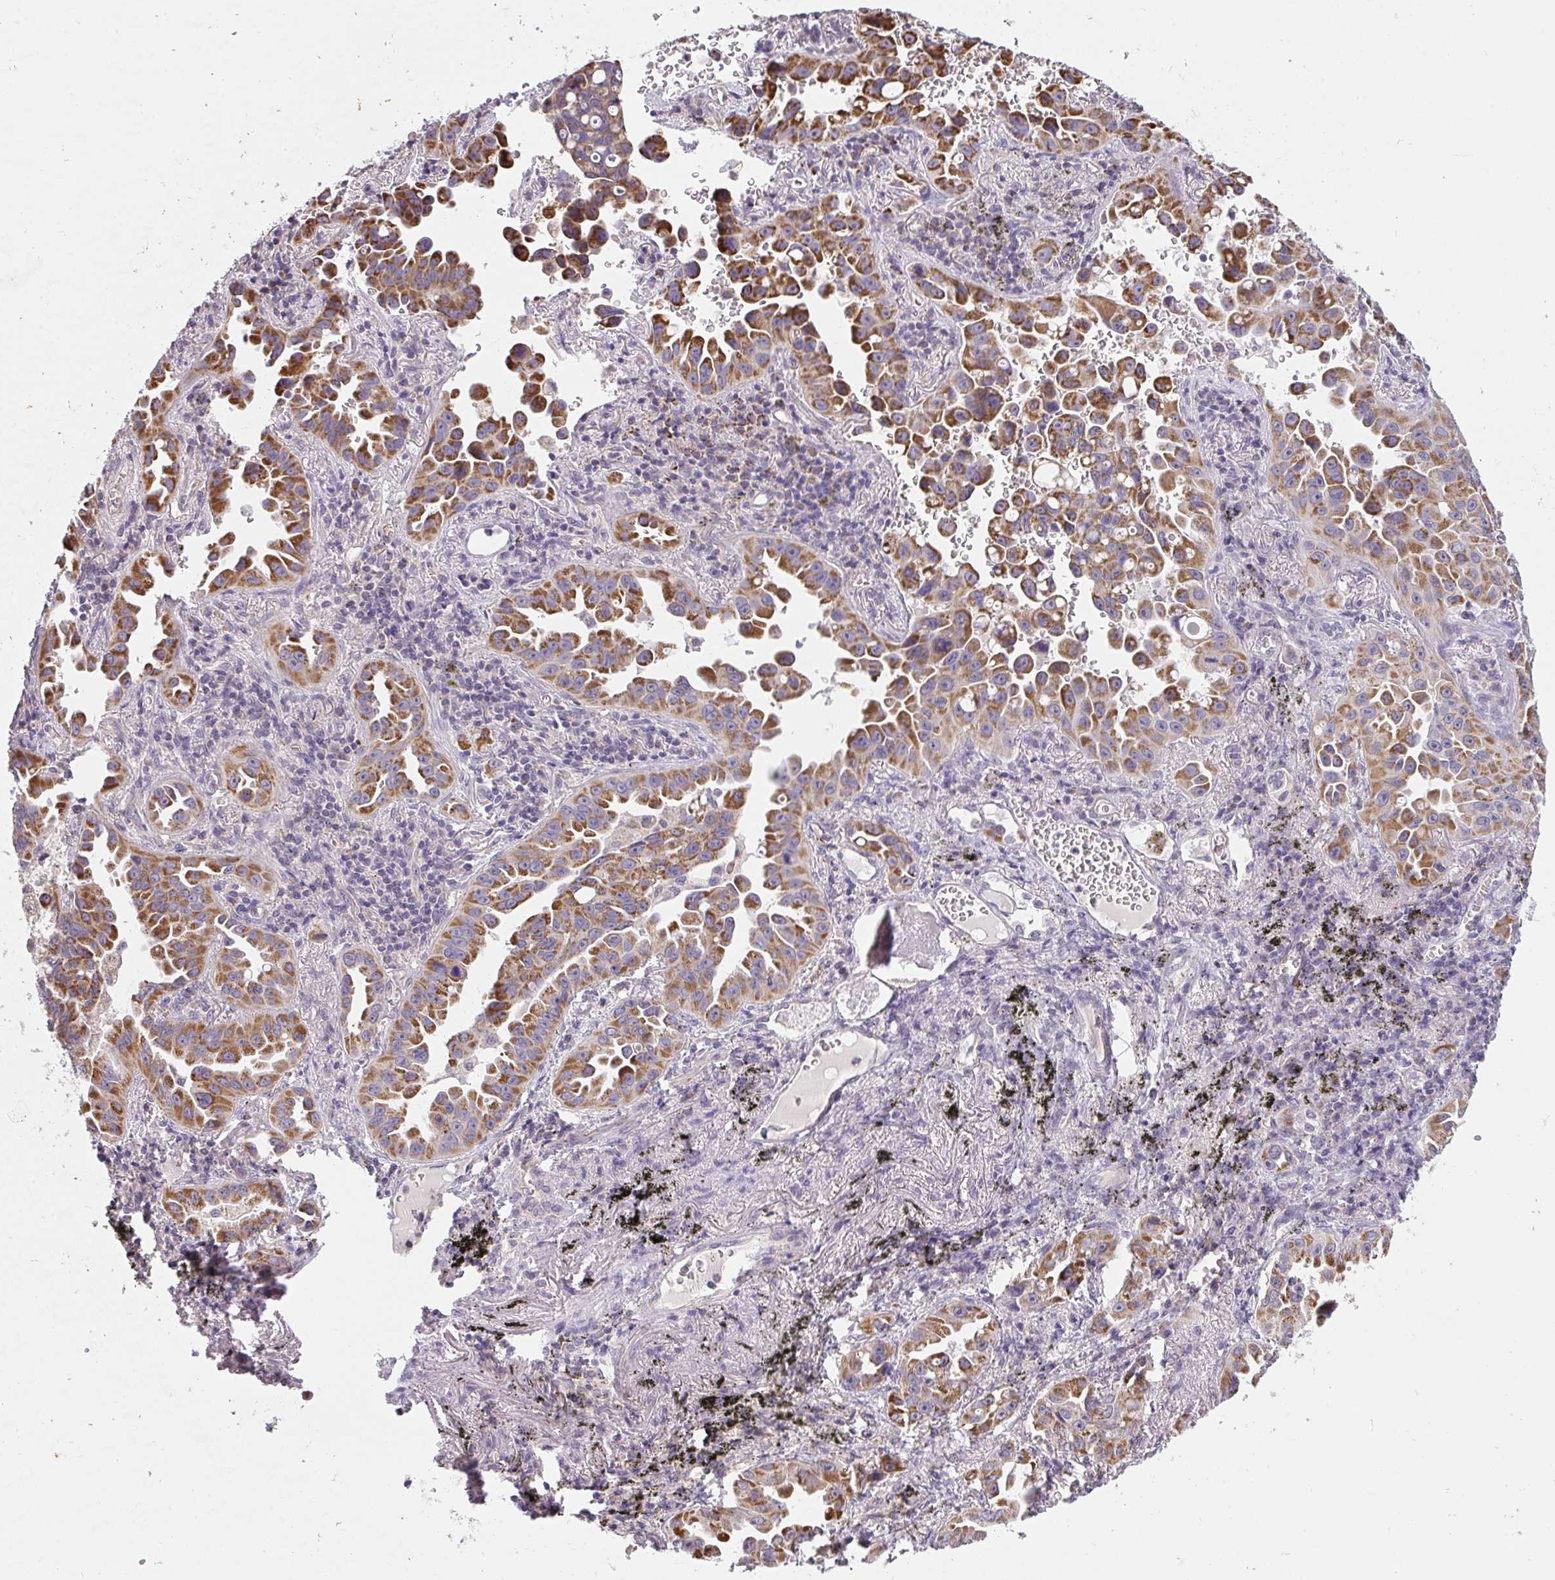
{"staining": {"intensity": "strong", "quantity": ">75%", "location": "cytoplasmic/membranous"}, "tissue": "lung cancer", "cell_type": "Tumor cells", "image_type": "cancer", "snomed": [{"axis": "morphology", "description": "Adenocarcinoma, NOS"}, {"axis": "topography", "description": "Lung"}], "caption": "Immunohistochemical staining of human lung cancer (adenocarcinoma) reveals high levels of strong cytoplasmic/membranous protein staining in about >75% of tumor cells.", "gene": "TMEM219", "patient": {"sex": "male", "age": 68}}